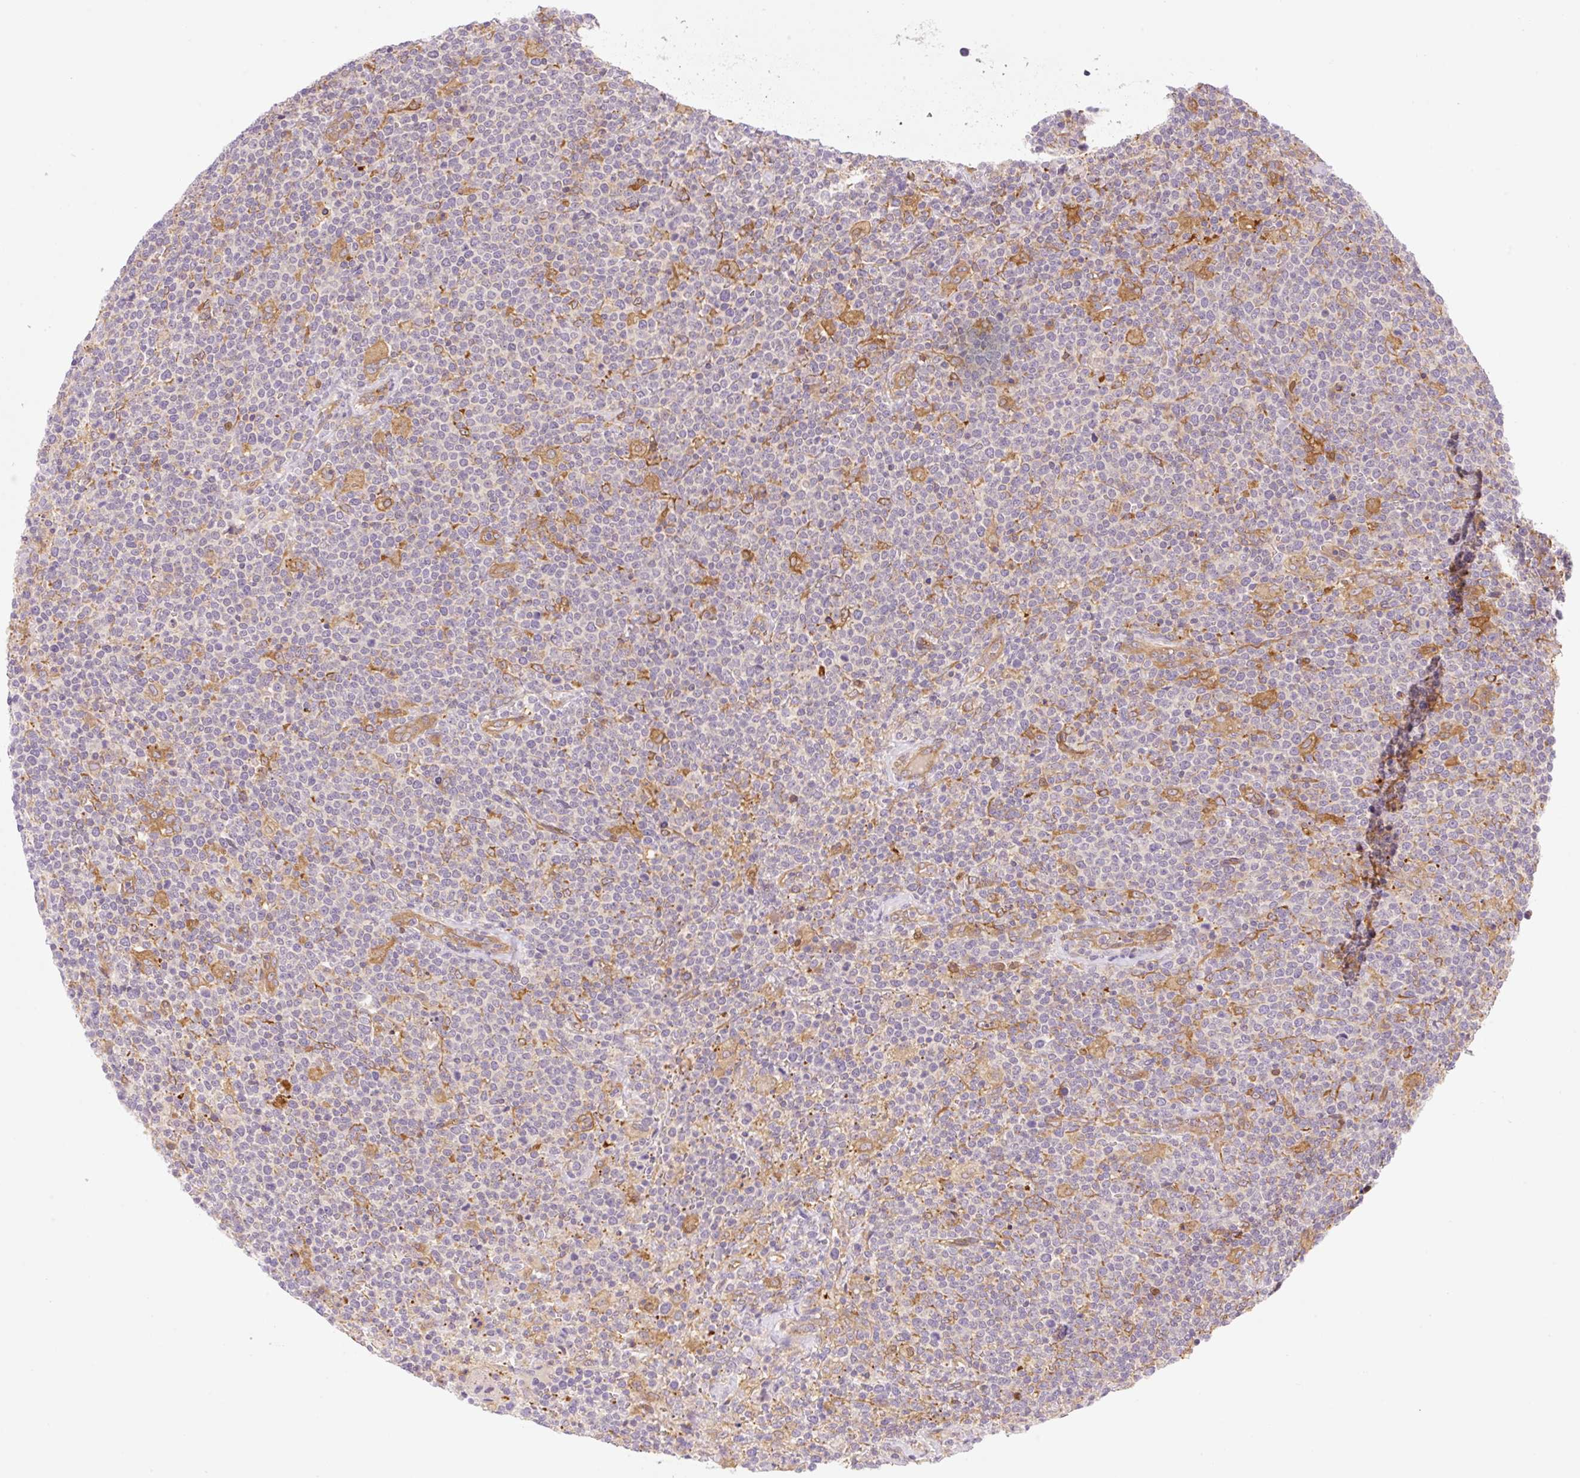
{"staining": {"intensity": "negative", "quantity": "none", "location": "none"}, "tissue": "lymphoma", "cell_type": "Tumor cells", "image_type": "cancer", "snomed": [{"axis": "morphology", "description": "Malignant lymphoma, non-Hodgkin's type, High grade"}, {"axis": "topography", "description": "Lymph node"}], "caption": "A high-resolution image shows immunohistochemistry (IHC) staining of high-grade malignant lymphoma, non-Hodgkin's type, which displays no significant staining in tumor cells.", "gene": "OMA1", "patient": {"sex": "male", "age": 61}}